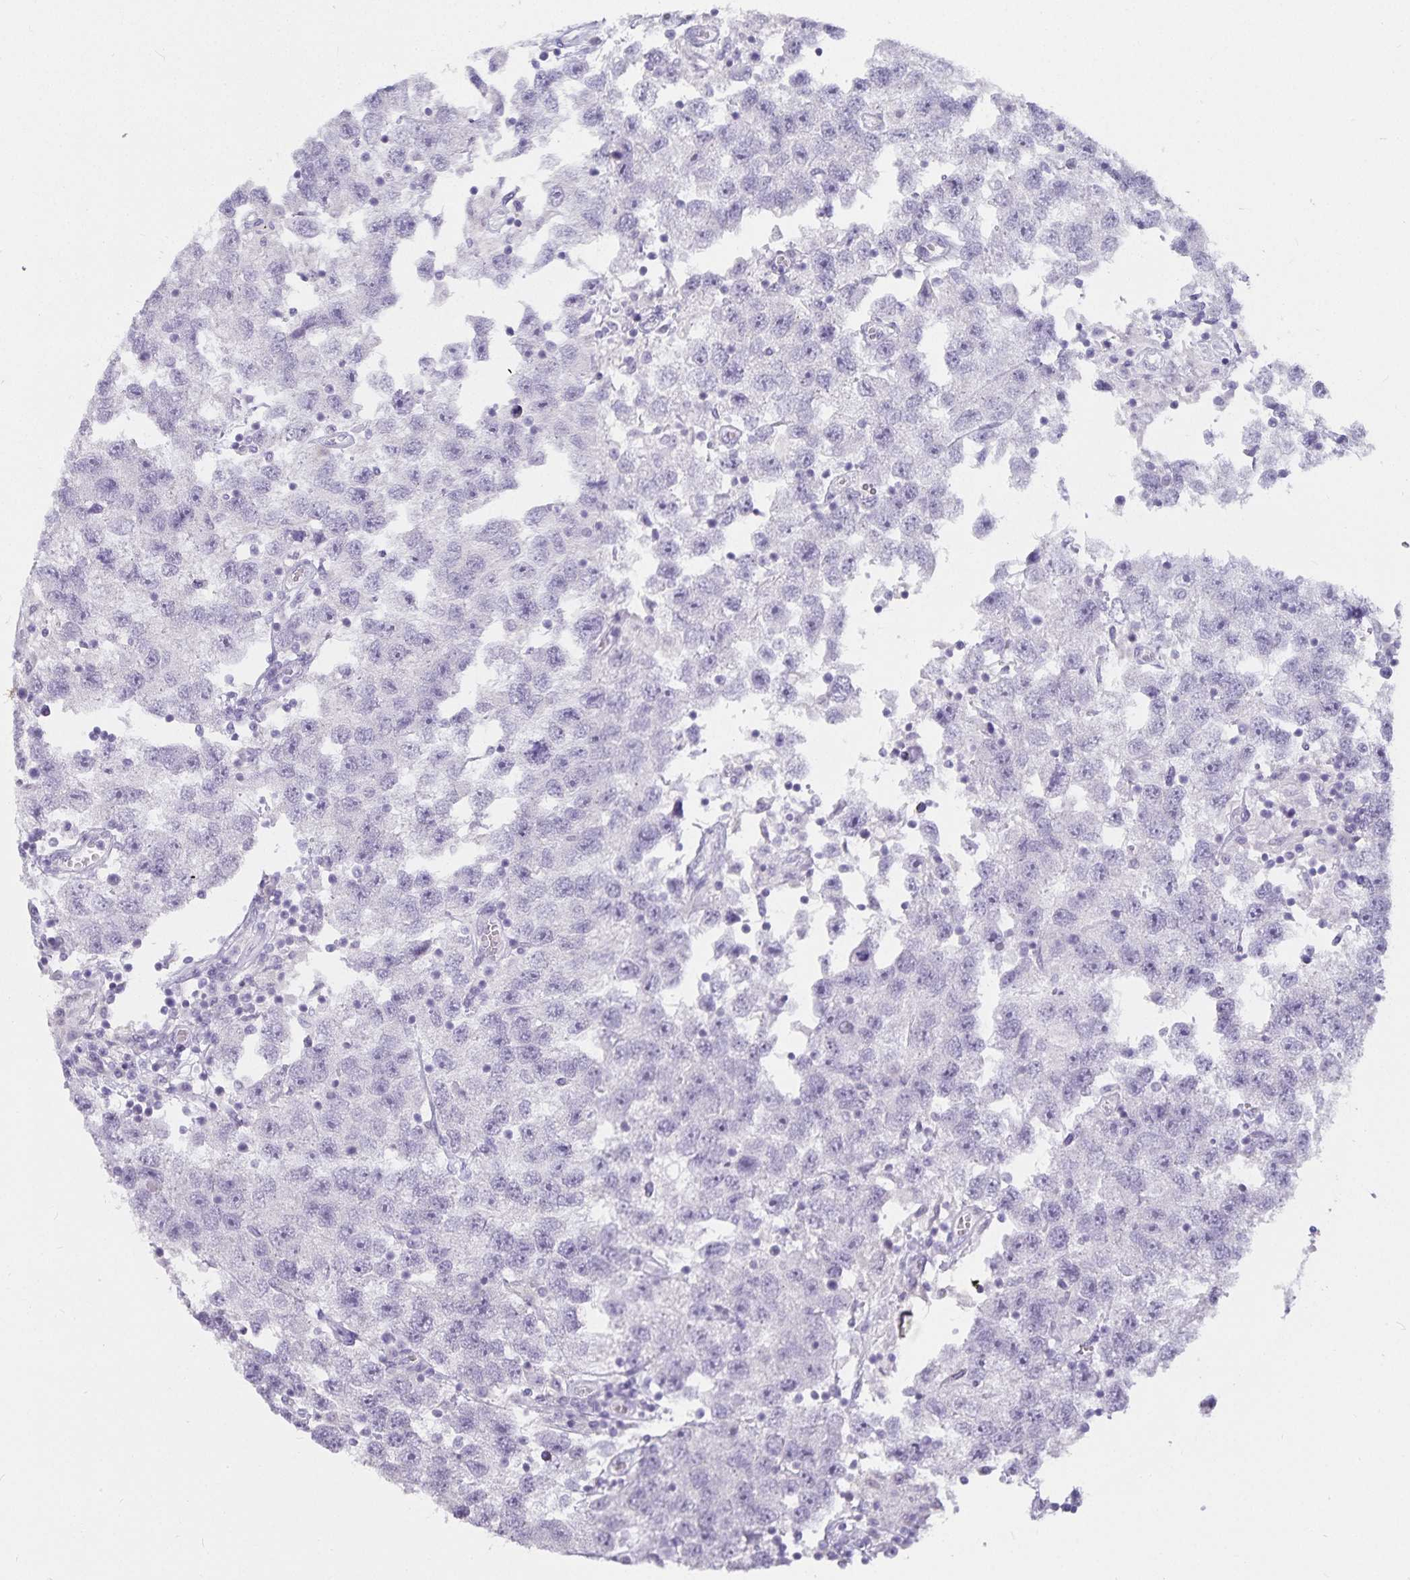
{"staining": {"intensity": "negative", "quantity": "none", "location": "none"}, "tissue": "testis cancer", "cell_type": "Tumor cells", "image_type": "cancer", "snomed": [{"axis": "morphology", "description": "Seminoma, NOS"}, {"axis": "topography", "description": "Testis"}], "caption": "High power microscopy photomicrograph of an immunohistochemistry micrograph of testis cancer, revealing no significant staining in tumor cells. The staining was performed using DAB (3,3'-diaminobenzidine) to visualize the protein expression in brown, while the nuclei were stained in blue with hematoxylin (Magnification: 20x).", "gene": "CA12", "patient": {"sex": "male", "age": 26}}